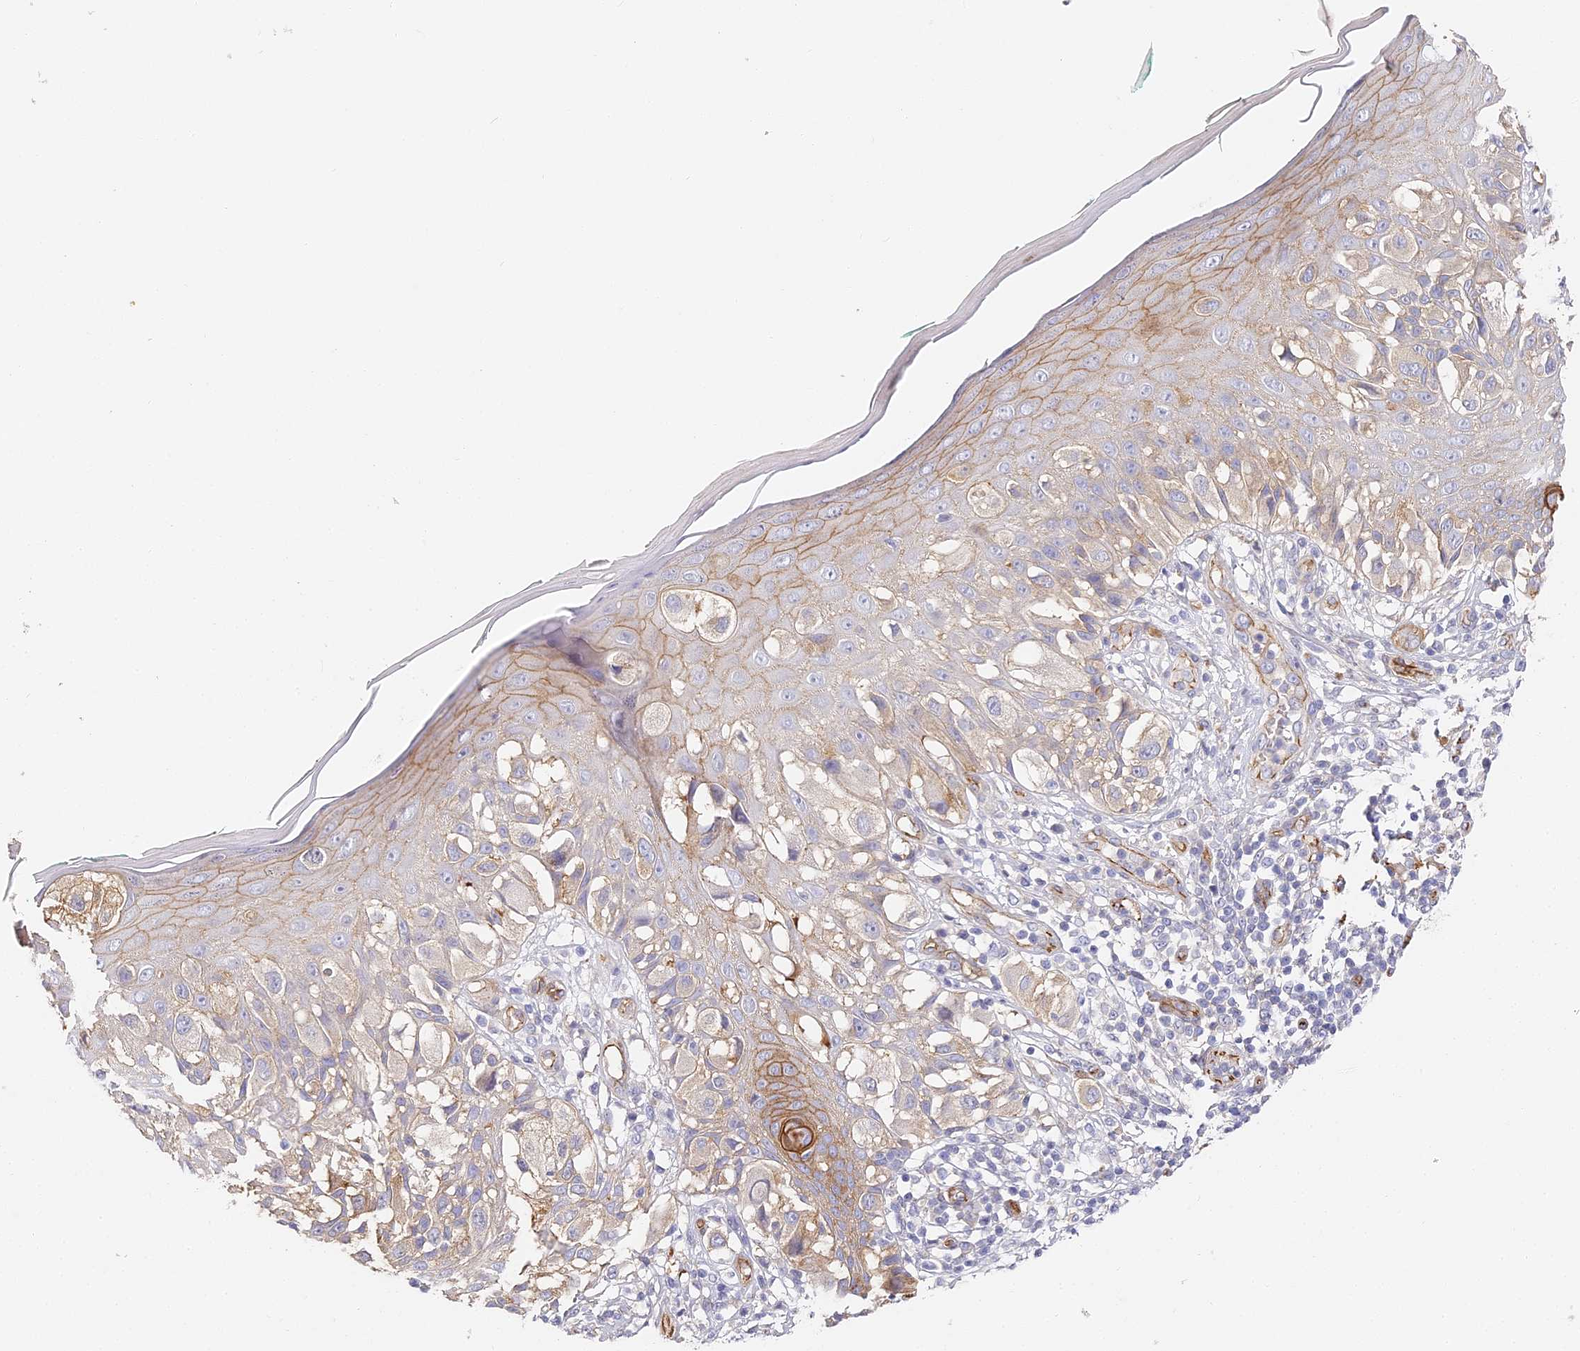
{"staining": {"intensity": "weak", "quantity": "<25%", "location": "cytoplasmic/membranous"}, "tissue": "melanoma", "cell_type": "Tumor cells", "image_type": "cancer", "snomed": [{"axis": "morphology", "description": "Malignant melanoma, NOS"}, {"axis": "topography", "description": "Skin"}], "caption": "High magnification brightfield microscopy of malignant melanoma stained with DAB (brown) and counterstained with hematoxylin (blue): tumor cells show no significant expression. (DAB immunohistochemistry (IHC), high magnification).", "gene": "CCDC30", "patient": {"sex": "female", "age": 81}}